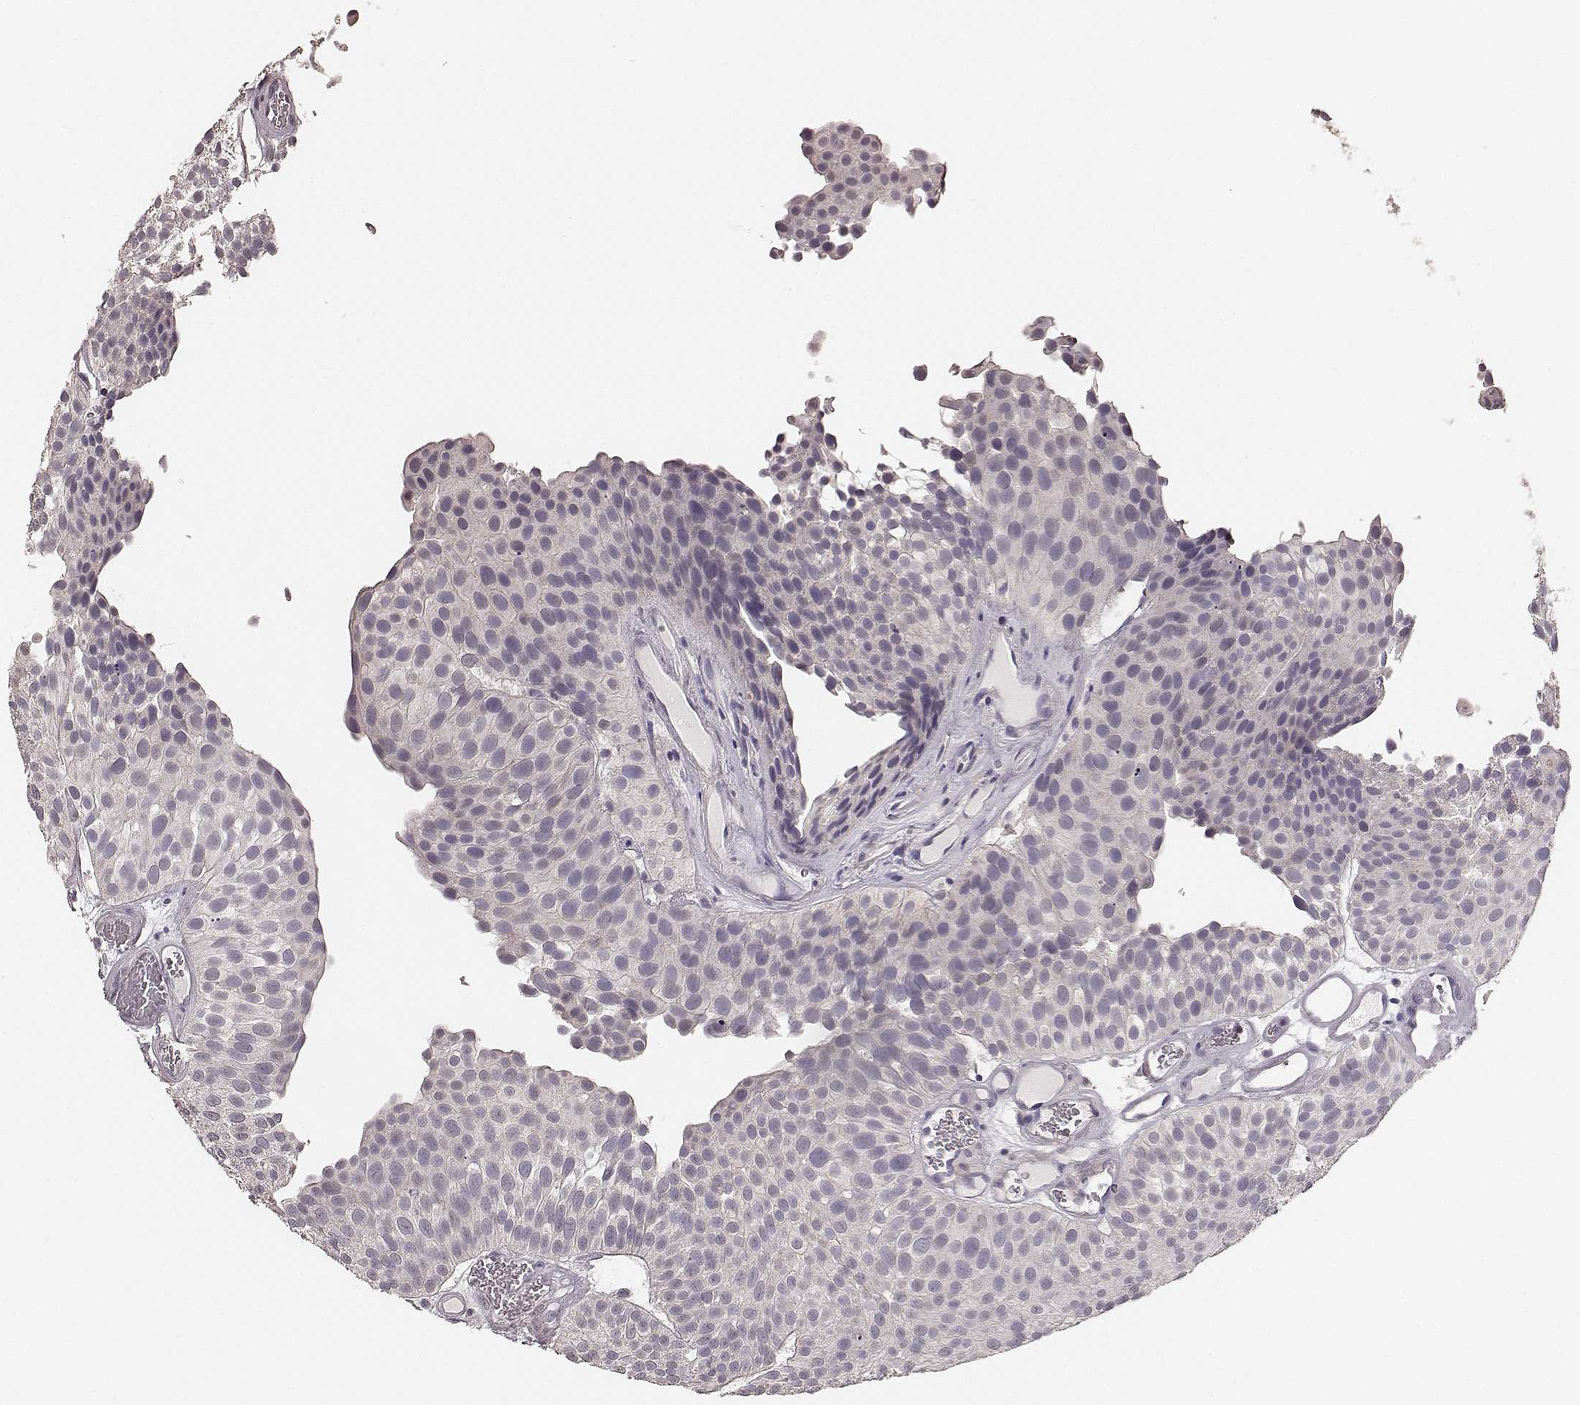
{"staining": {"intensity": "negative", "quantity": "none", "location": "none"}, "tissue": "urothelial cancer", "cell_type": "Tumor cells", "image_type": "cancer", "snomed": [{"axis": "morphology", "description": "Urothelial carcinoma, Low grade"}, {"axis": "topography", "description": "Urinary bladder"}], "caption": "Immunohistochemistry image of neoplastic tissue: human low-grade urothelial carcinoma stained with DAB (3,3'-diaminobenzidine) reveals no significant protein positivity in tumor cells.", "gene": "LY6K", "patient": {"sex": "female", "age": 87}}